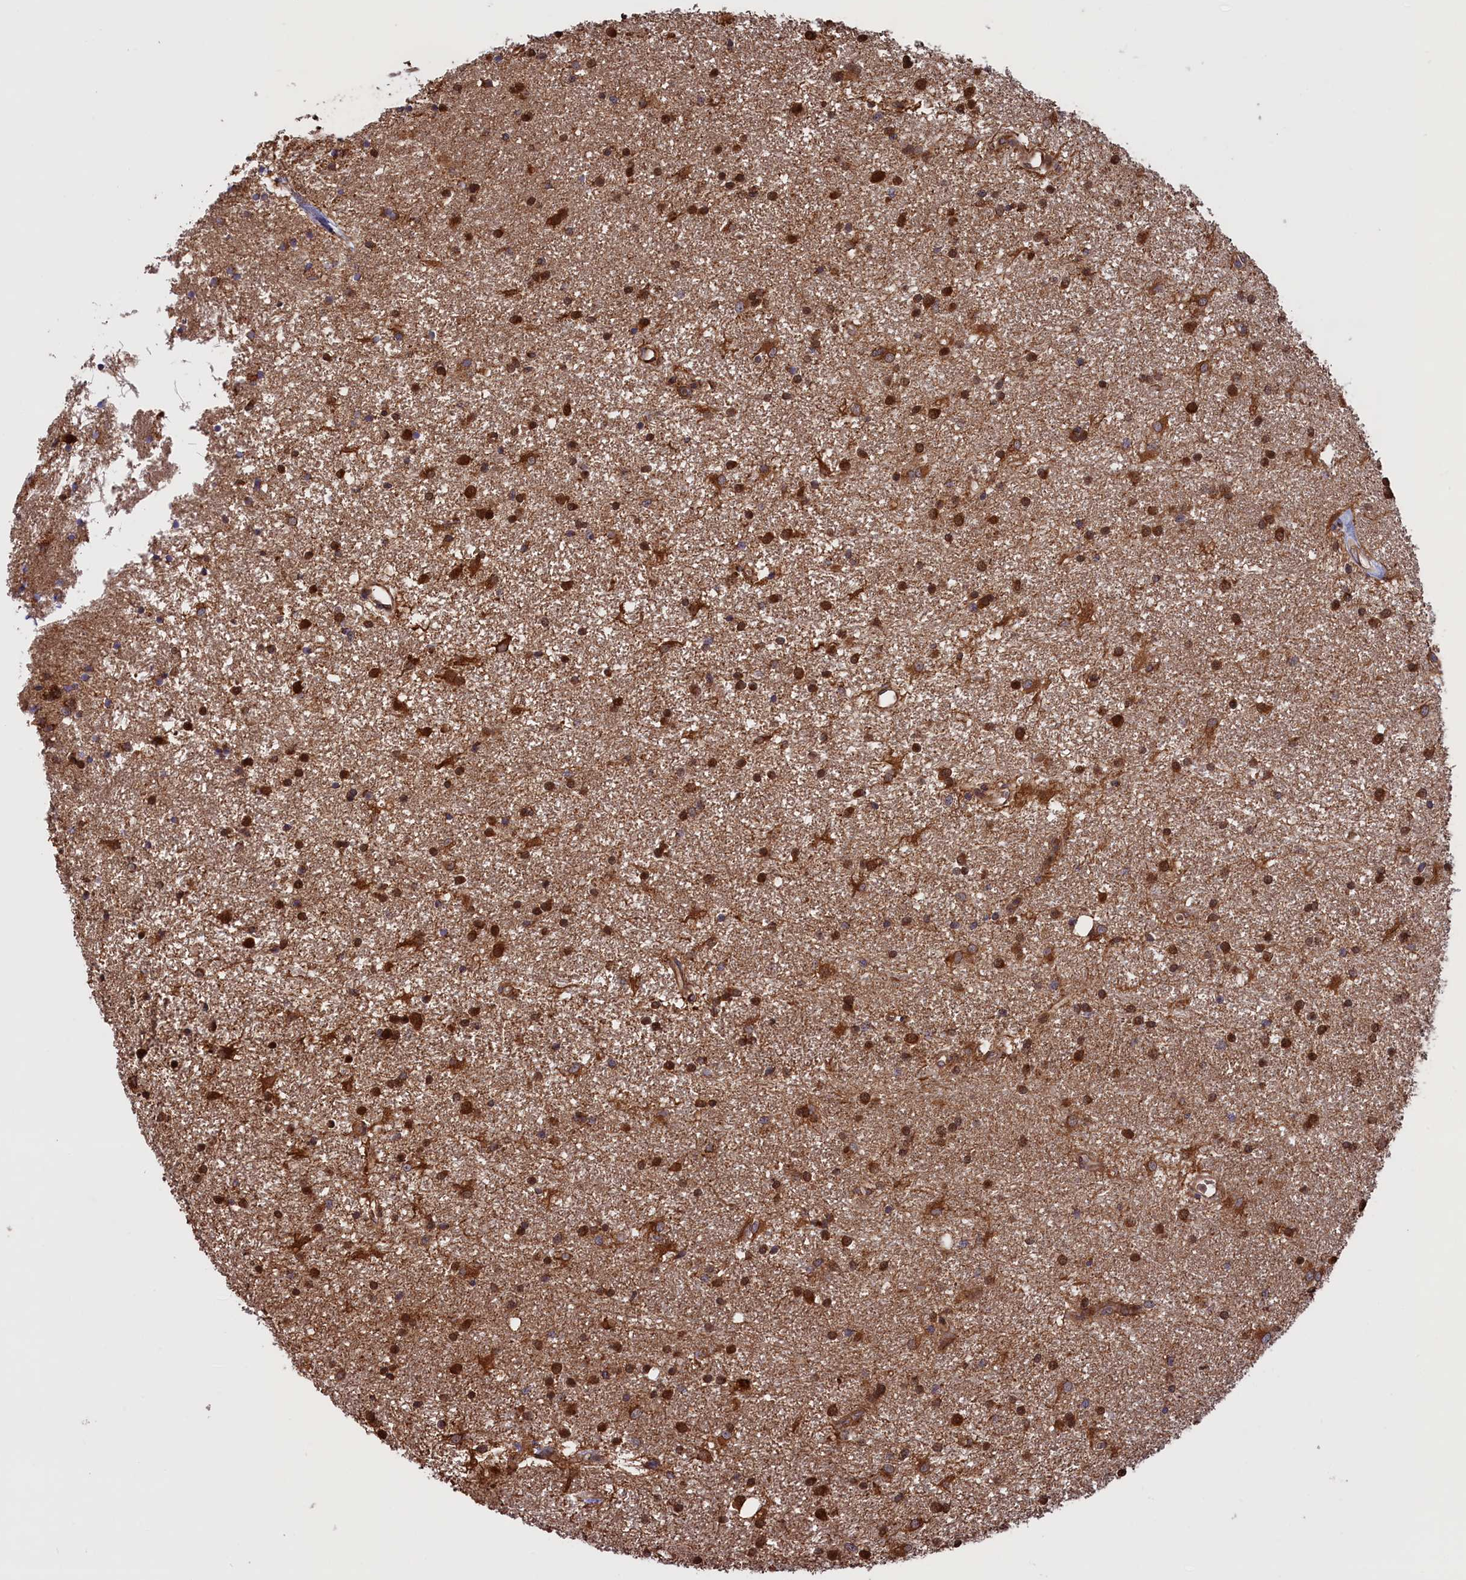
{"staining": {"intensity": "moderate", "quantity": ">75%", "location": "cytoplasmic/membranous"}, "tissue": "glioma", "cell_type": "Tumor cells", "image_type": "cancer", "snomed": [{"axis": "morphology", "description": "Glioma, malignant, High grade"}, {"axis": "topography", "description": "Brain"}], "caption": "Immunohistochemical staining of human malignant glioma (high-grade) exhibits medium levels of moderate cytoplasmic/membranous positivity in approximately >75% of tumor cells.", "gene": "PLA2G4C", "patient": {"sex": "male", "age": 77}}